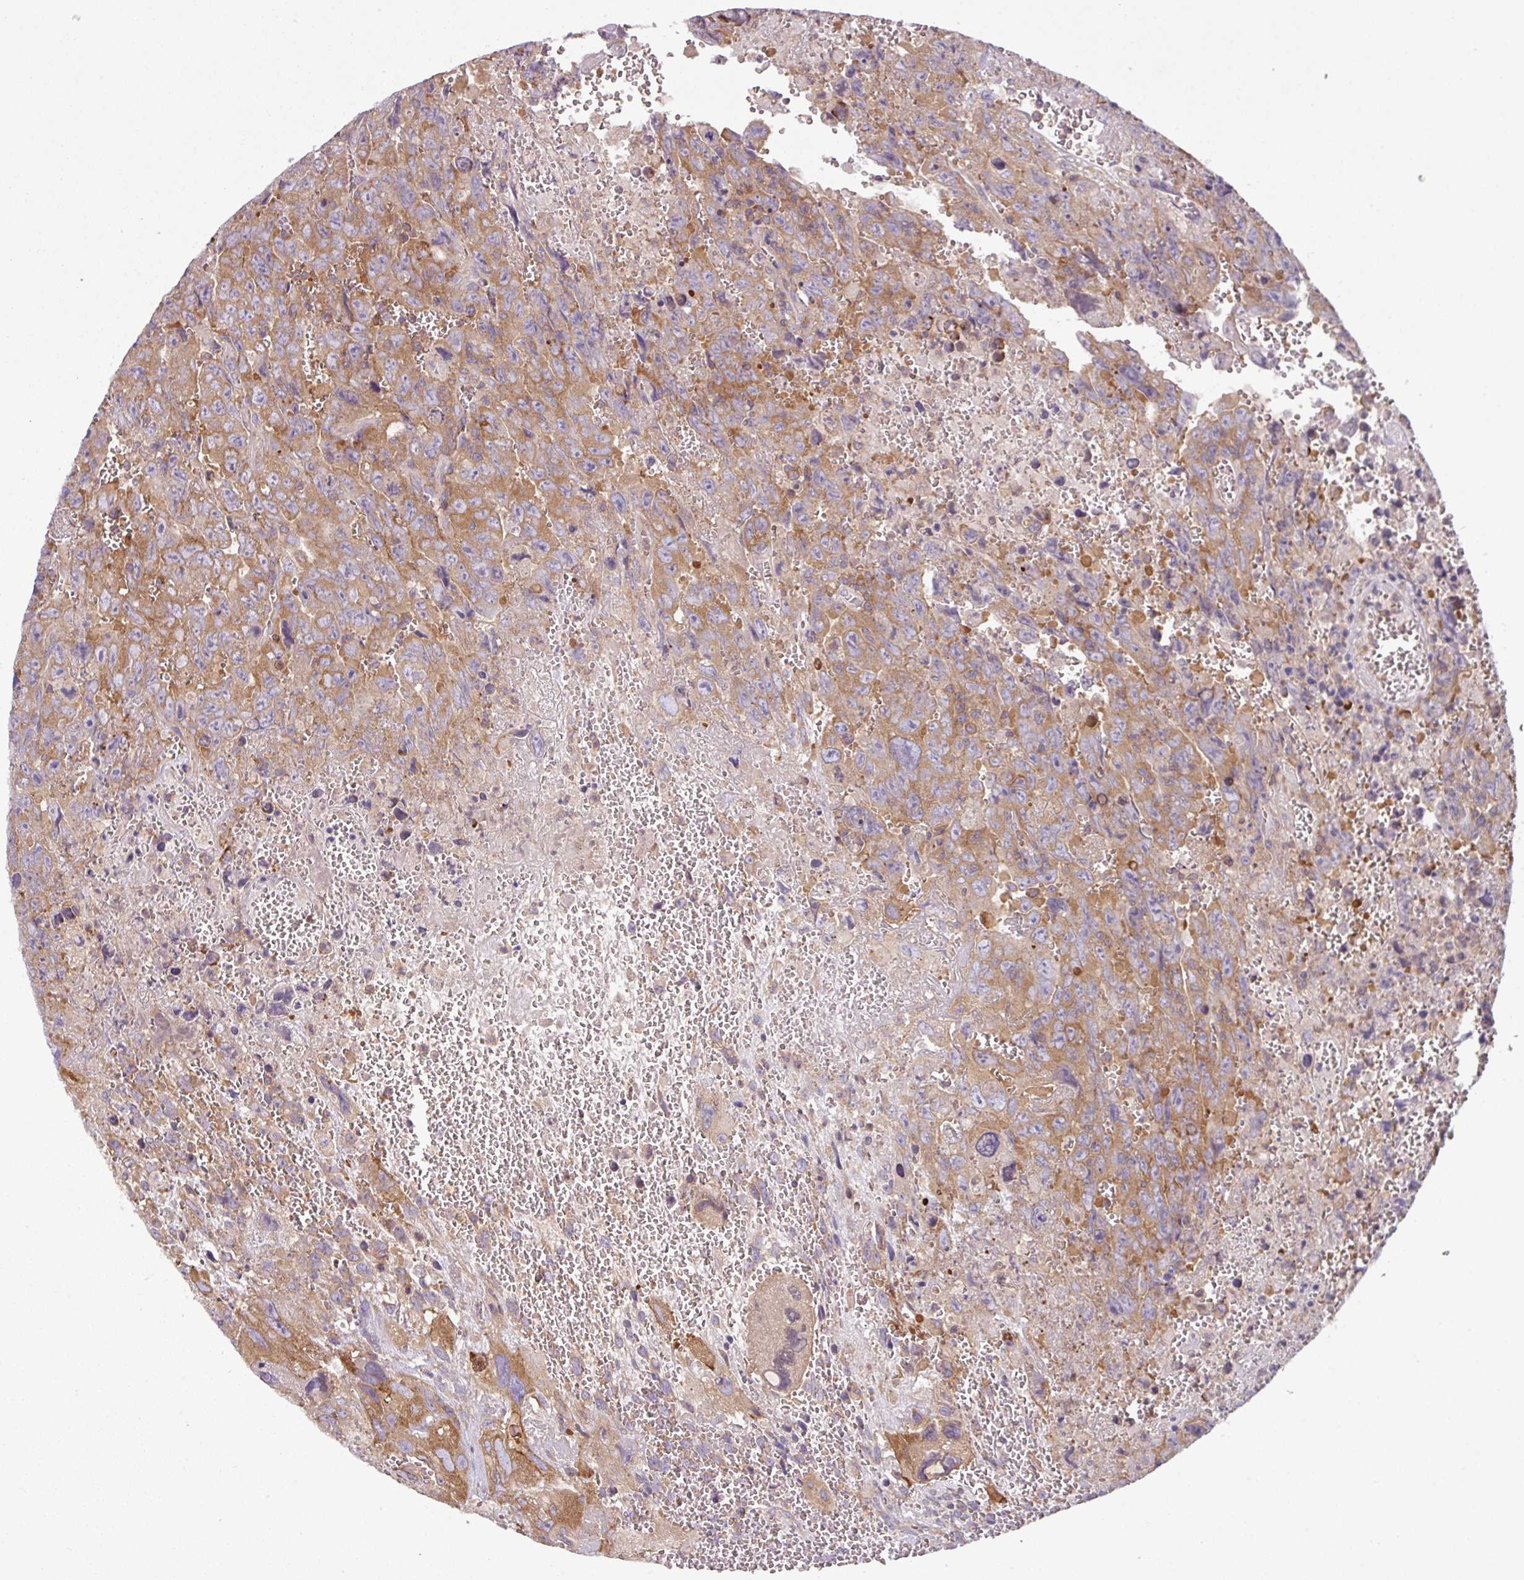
{"staining": {"intensity": "moderate", "quantity": ">75%", "location": "cytoplasmic/membranous"}, "tissue": "testis cancer", "cell_type": "Tumor cells", "image_type": "cancer", "snomed": [{"axis": "morphology", "description": "Carcinoma, Embryonal, NOS"}, {"axis": "topography", "description": "Testis"}], "caption": "Moderate cytoplasmic/membranous expression is seen in approximately >75% of tumor cells in embryonal carcinoma (testis). The staining is performed using DAB (3,3'-diaminobenzidine) brown chromogen to label protein expression. The nuclei are counter-stained blue using hematoxylin.", "gene": "LRRC74B", "patient": {"sex": "male", "age": 28}}